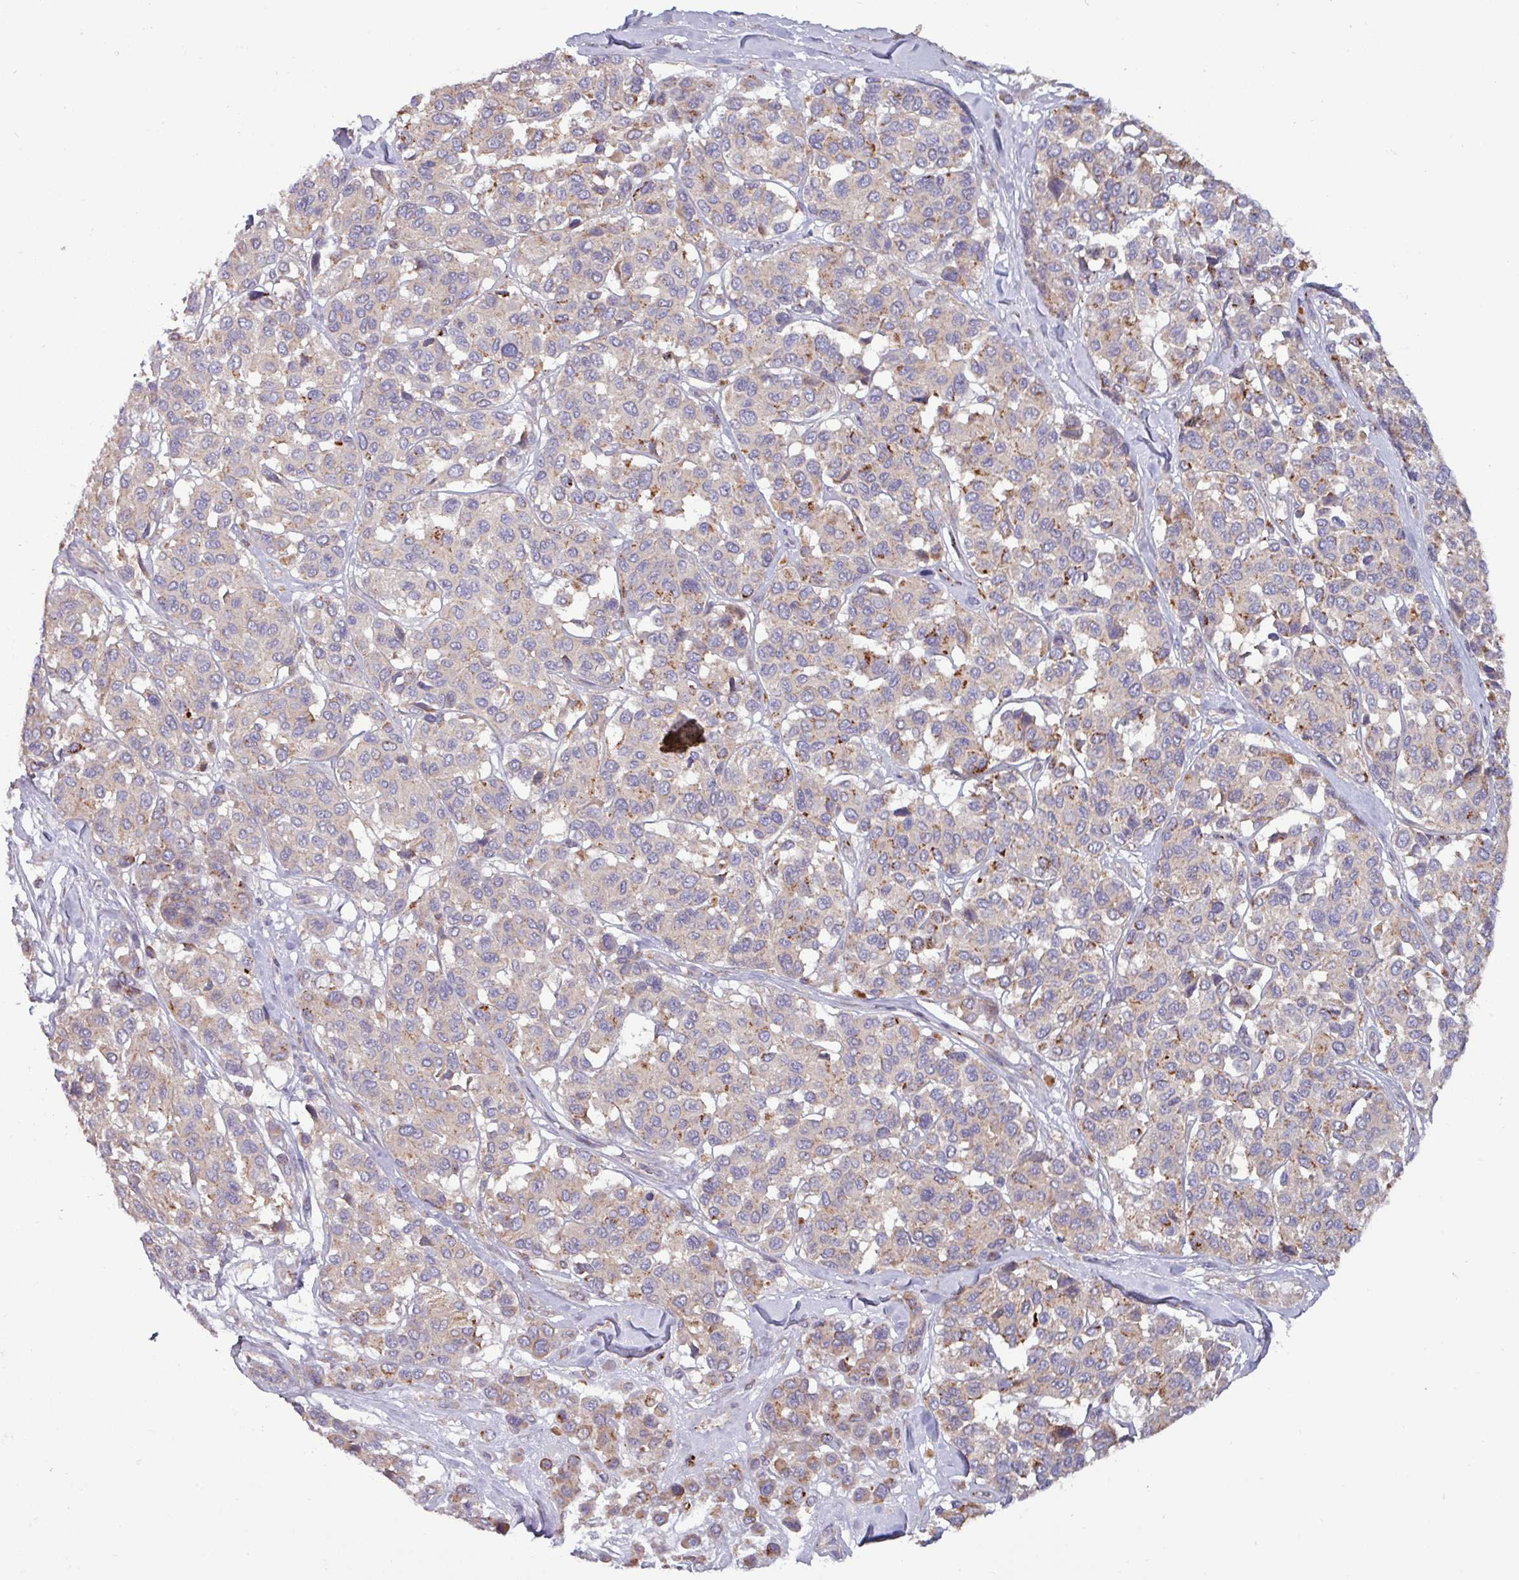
{"staining": {"intensity": "moderate", "quantity": "<25%", "location": "cytoplasmic/membranous"}, "tissue": "melanoma", "cell_type": "Tumor cells", "image_type": "cancer", "snomed": [{"axis": "morphology", "description": "Malignant melanoma, NOS"}, {"axis": "topography", "description": "Skin"}], "caption": "Immunohistochemistry of melanoma exhibits low levels of moderate cytoplasmic/membranous positivity in about <25% of tumor cells.", "gene": "PLIN2", "patient": {"sex": "female", "age": 66}}